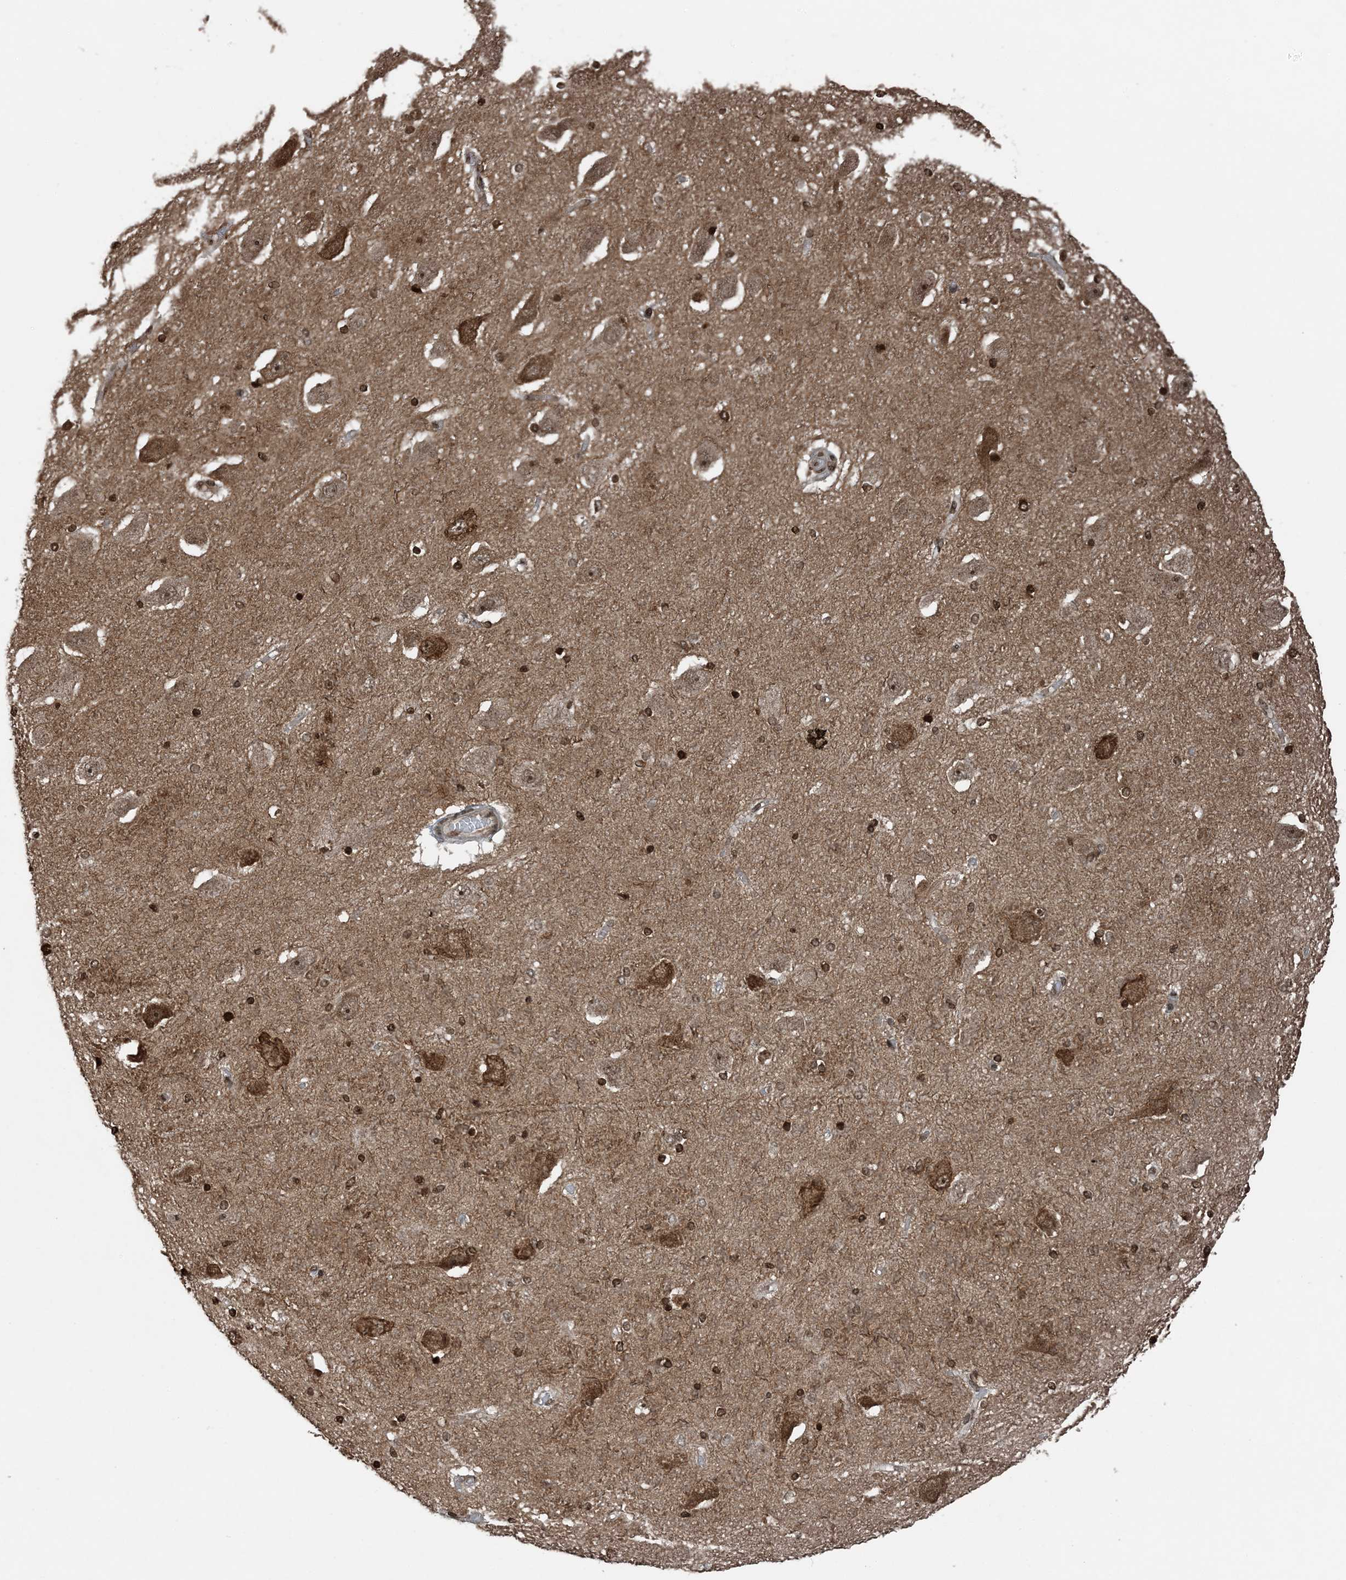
{"staining": {"intensity": "strong", "quantity": ">75%", "location": "cytoplasmic/membranous,nuclear"}, "tissue": "hippocampus", "cell_type": "Glial cells", "image_type": "normal", "snomed": [{"axis": "morphology", "description": "Normal tissue, NOS"}, {"axis": "topography", "description": "Hippocampus"}], "caption": "Hippocampus stained with immunohistochemistry demonstrates strong cytoplasmic/membranous,nuclear positivity in approximately >75% of glial cells.", "gene": "ZFAND2B", "patient": {"sex": "female", "age": 54}}